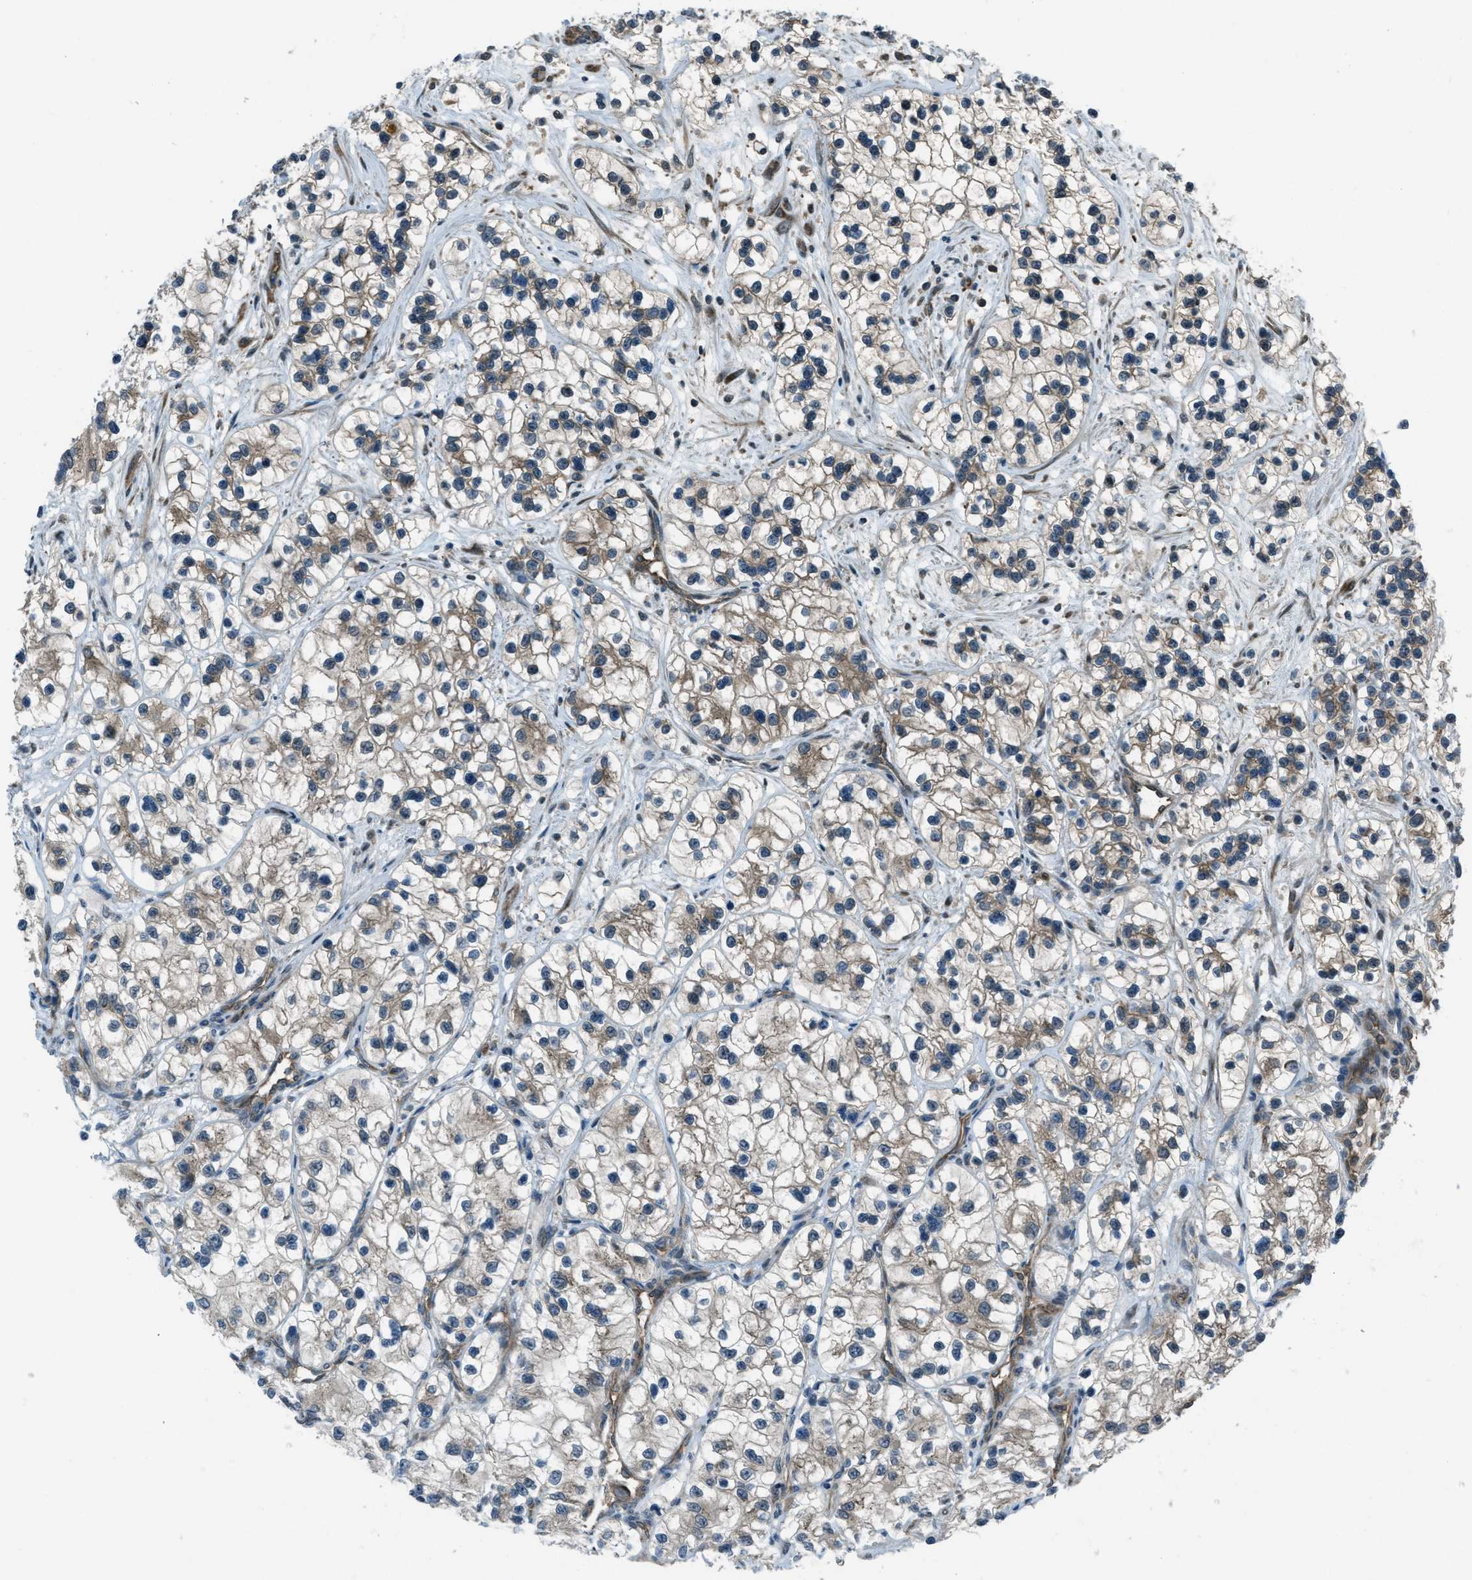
{"staining": {"intensity": "weak", "quantity": "25%-75%", "location": "cytoplasmic/membranous"}, "tissue": "renal cancer", "cell_type": "Tumor cells", "image_type": "cancer", "snomed": [{"axis": "morphology", "description": "Adenocarcinoma, NOS"}, {"axis": "topography", "description": "Kidney"}], "caption": "Immunohistochemical staining of human renal adenocarcinoma demonstrates weak cytoplasmic/membranous protein expression in about 25%-75% of tumor cells.", "gene": "ASAP2", "patient": {"sex": "female", "age": 57}}